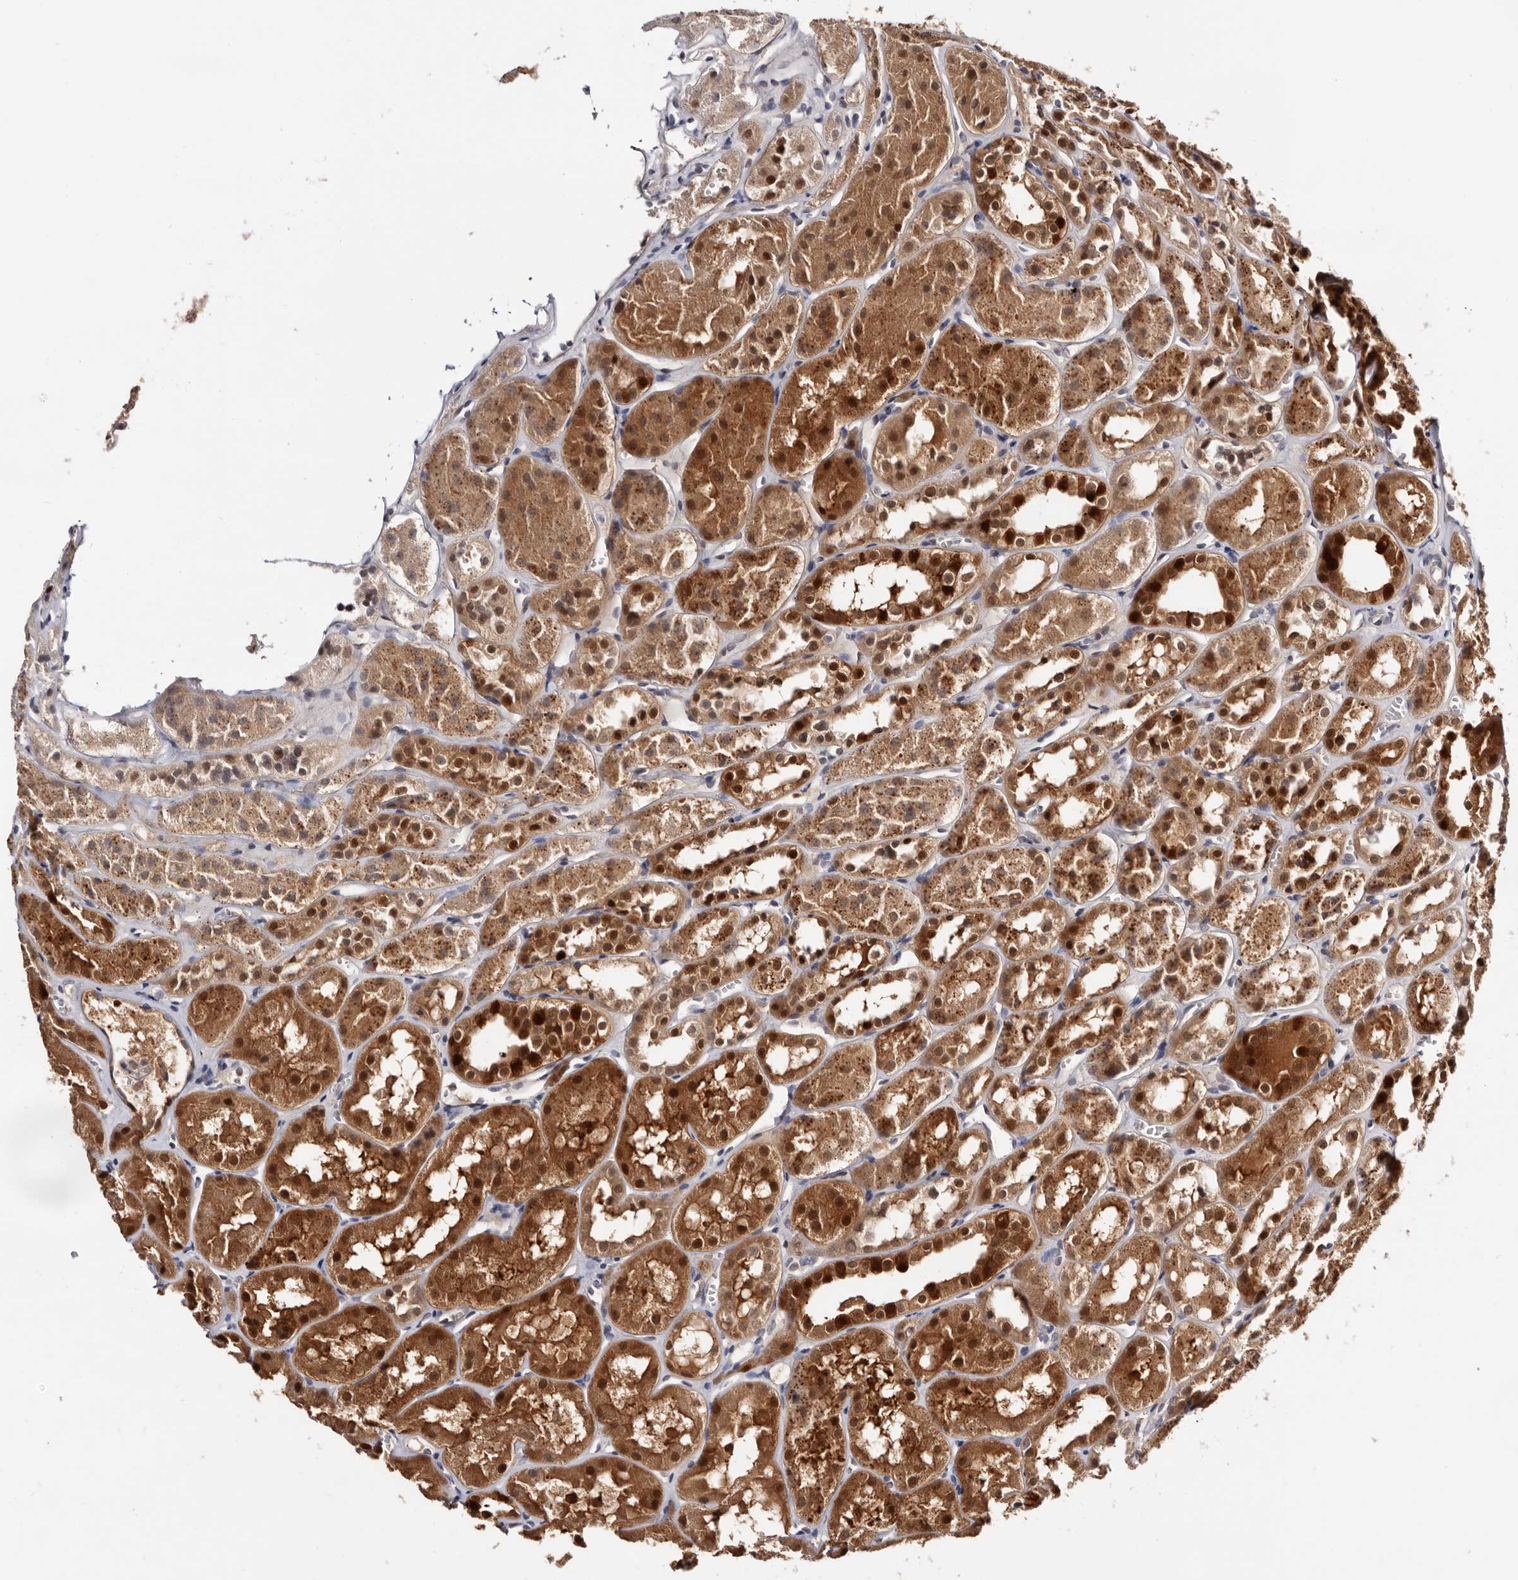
{"staining": {"intensity": "moderate", "quantity": "<25%", "location": "cytoplasmic/membranous,nuclear"}, "tissue": "kidney", "cell_type": "Cells in glomeruli", "image_type": "normal", "snomed": [{"axis": "morphology", "description": "Normal tissue, NOS"}, {"axis": "topography", "description": "Kidney"}], "caption": "Immunohistochemical staining of benign kidney reveals moderate cytoplasmic/membranous,nuclear protein expression in about <25% of cells in glomeruli. The staining was performed using DAB, with brown indicating positive protein expression. Nuclei are stained blue with hematoxylin.", "gene": "TP53I3", "patient": {"sex": "male", "age": 16}}